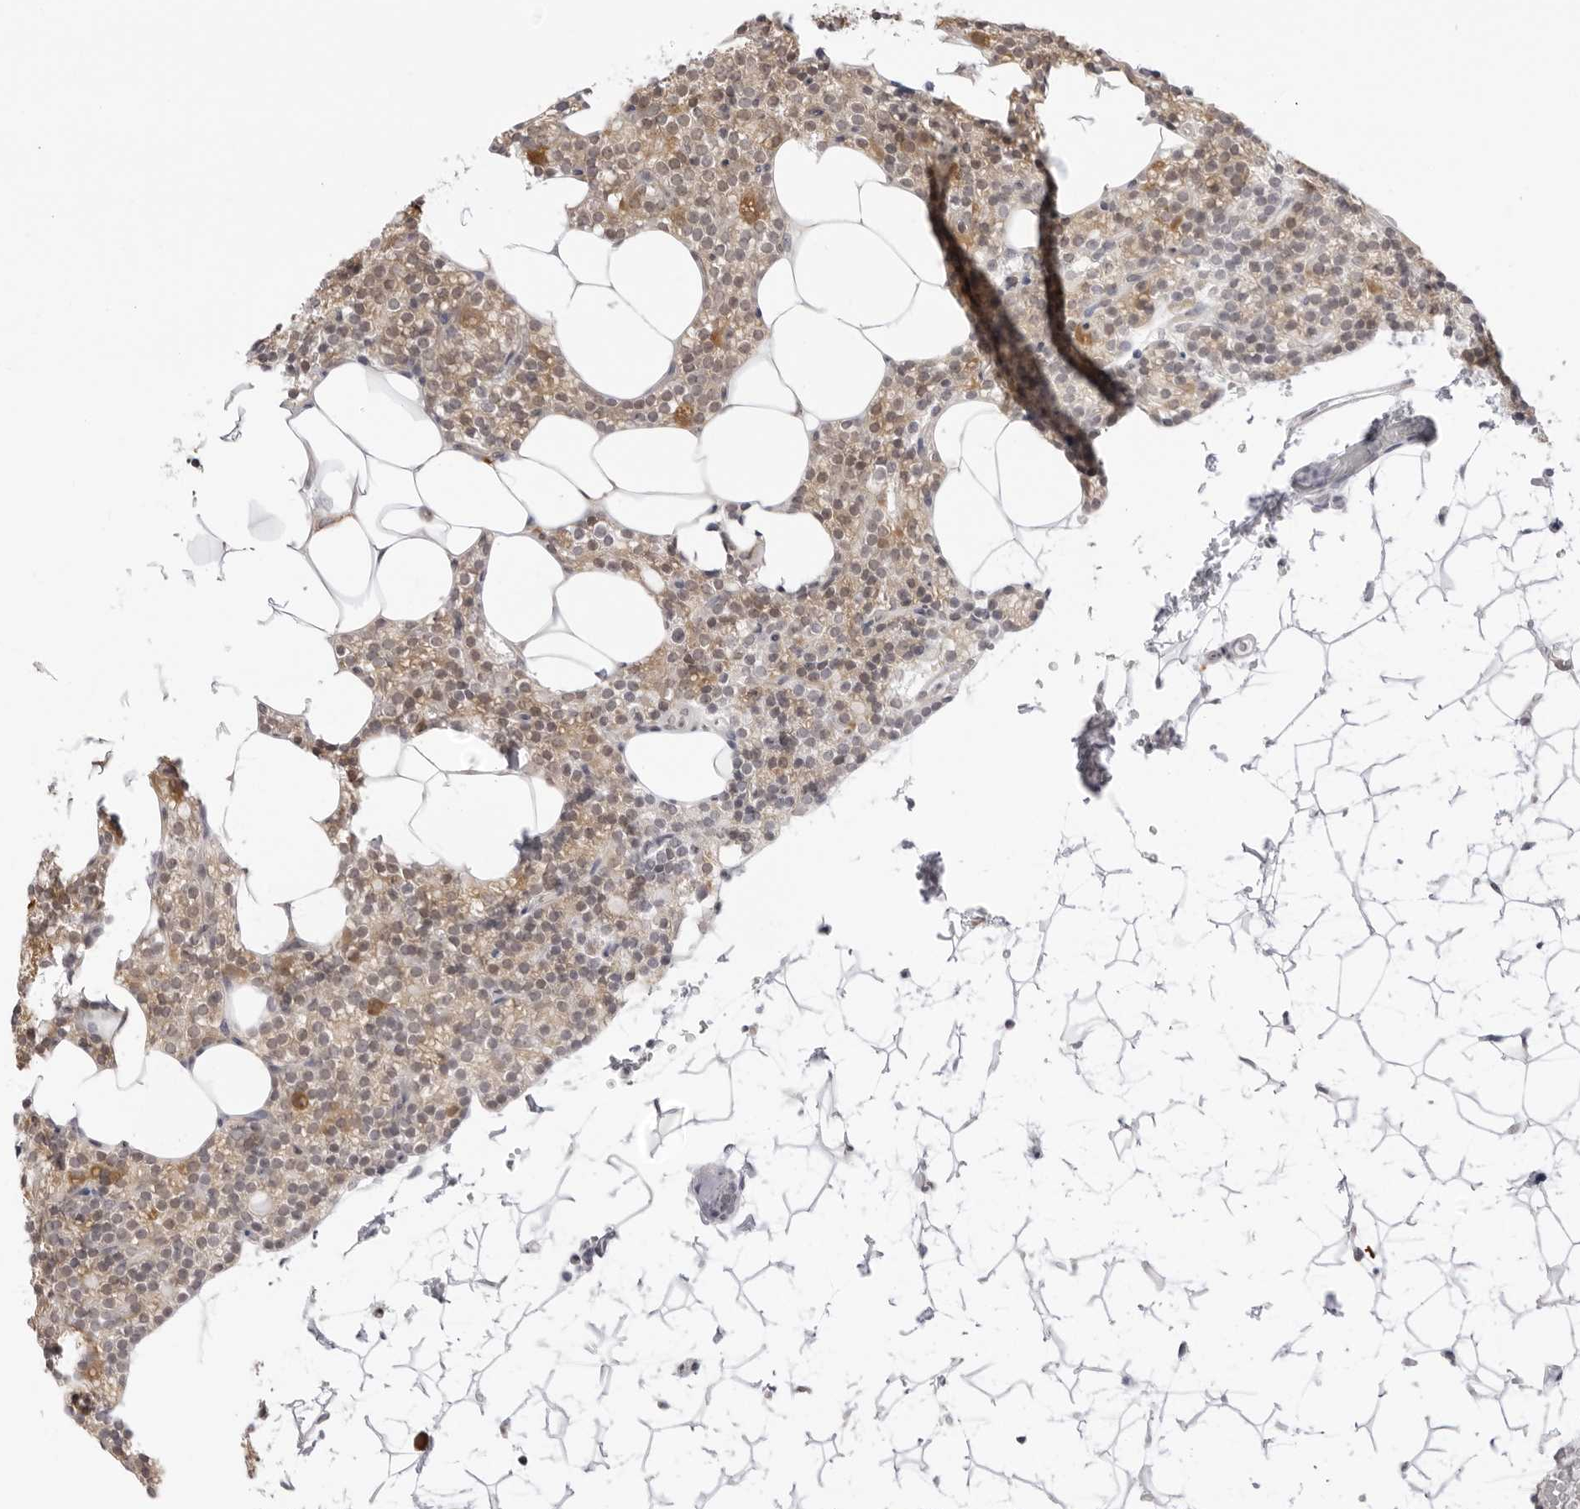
{"staining": {"intensity": "weak", "quantity": ">75%", "location": "cytoplasmic/membranous"}, "tissue": "parathyroid gland", "cell_type": "Glandular cells", "image_type": "normal", "snomed": [{"axis": "morphology", "description": "Normal tissue, NOS"}, {"axis": "topography", "description": "Parathyroid gland"}], "caption": "Parathyroid gland stained with DAB (3,3'-diaminobenzidine) IHC shows low levels of weak cytoplasmic/membranous expression in about >75% of glandular cells.", "gene": "FDPS", "patient": {"sex": "female", "age": 56}}